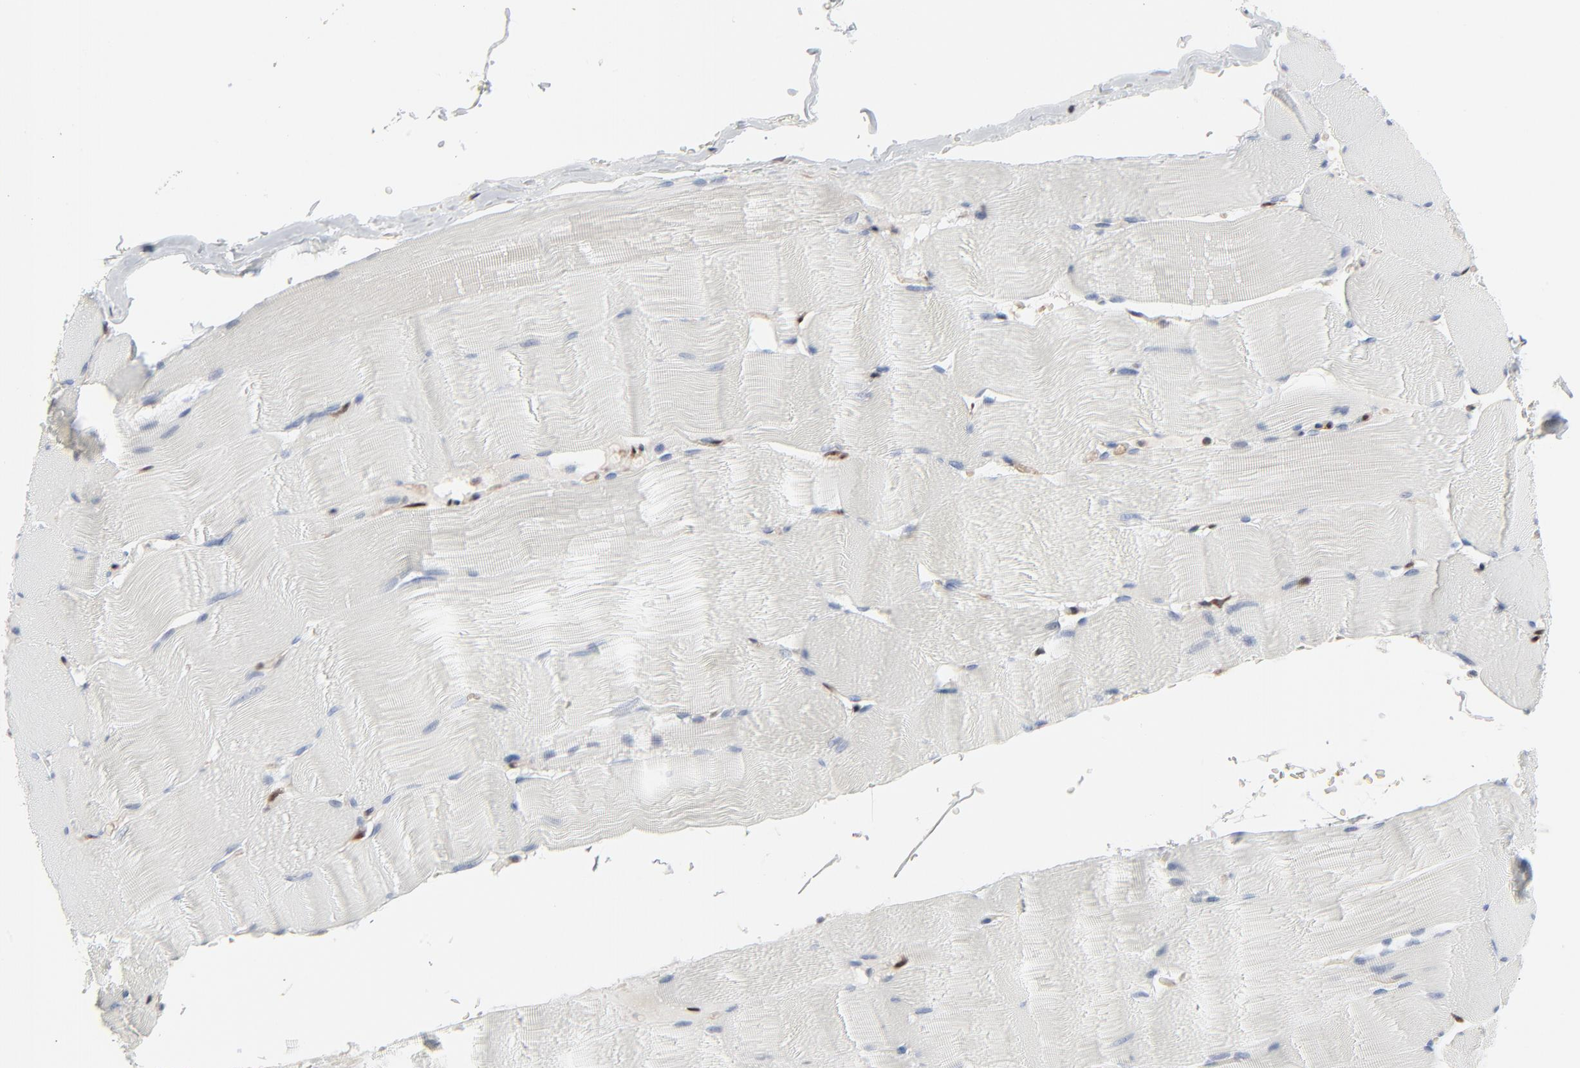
{"staining": {"intensity": "negative", "quantity": "none", "location": "none"}, "tissue": "skeletal muscle", "cell_type": "Myocytes", "image_type": "normal", "snomed": [{"axis": "morphology", "description": "Normal tissue, NOS"}, {"axis": "topography", "description": "Skeletal muscle"}], "caption": "DAB immunohistochemical staining of normal human skeletal muscle shows no significant positivity in myocytes.", "gene": "AKT1", "patient": {"sex": "male", "age": 62}}